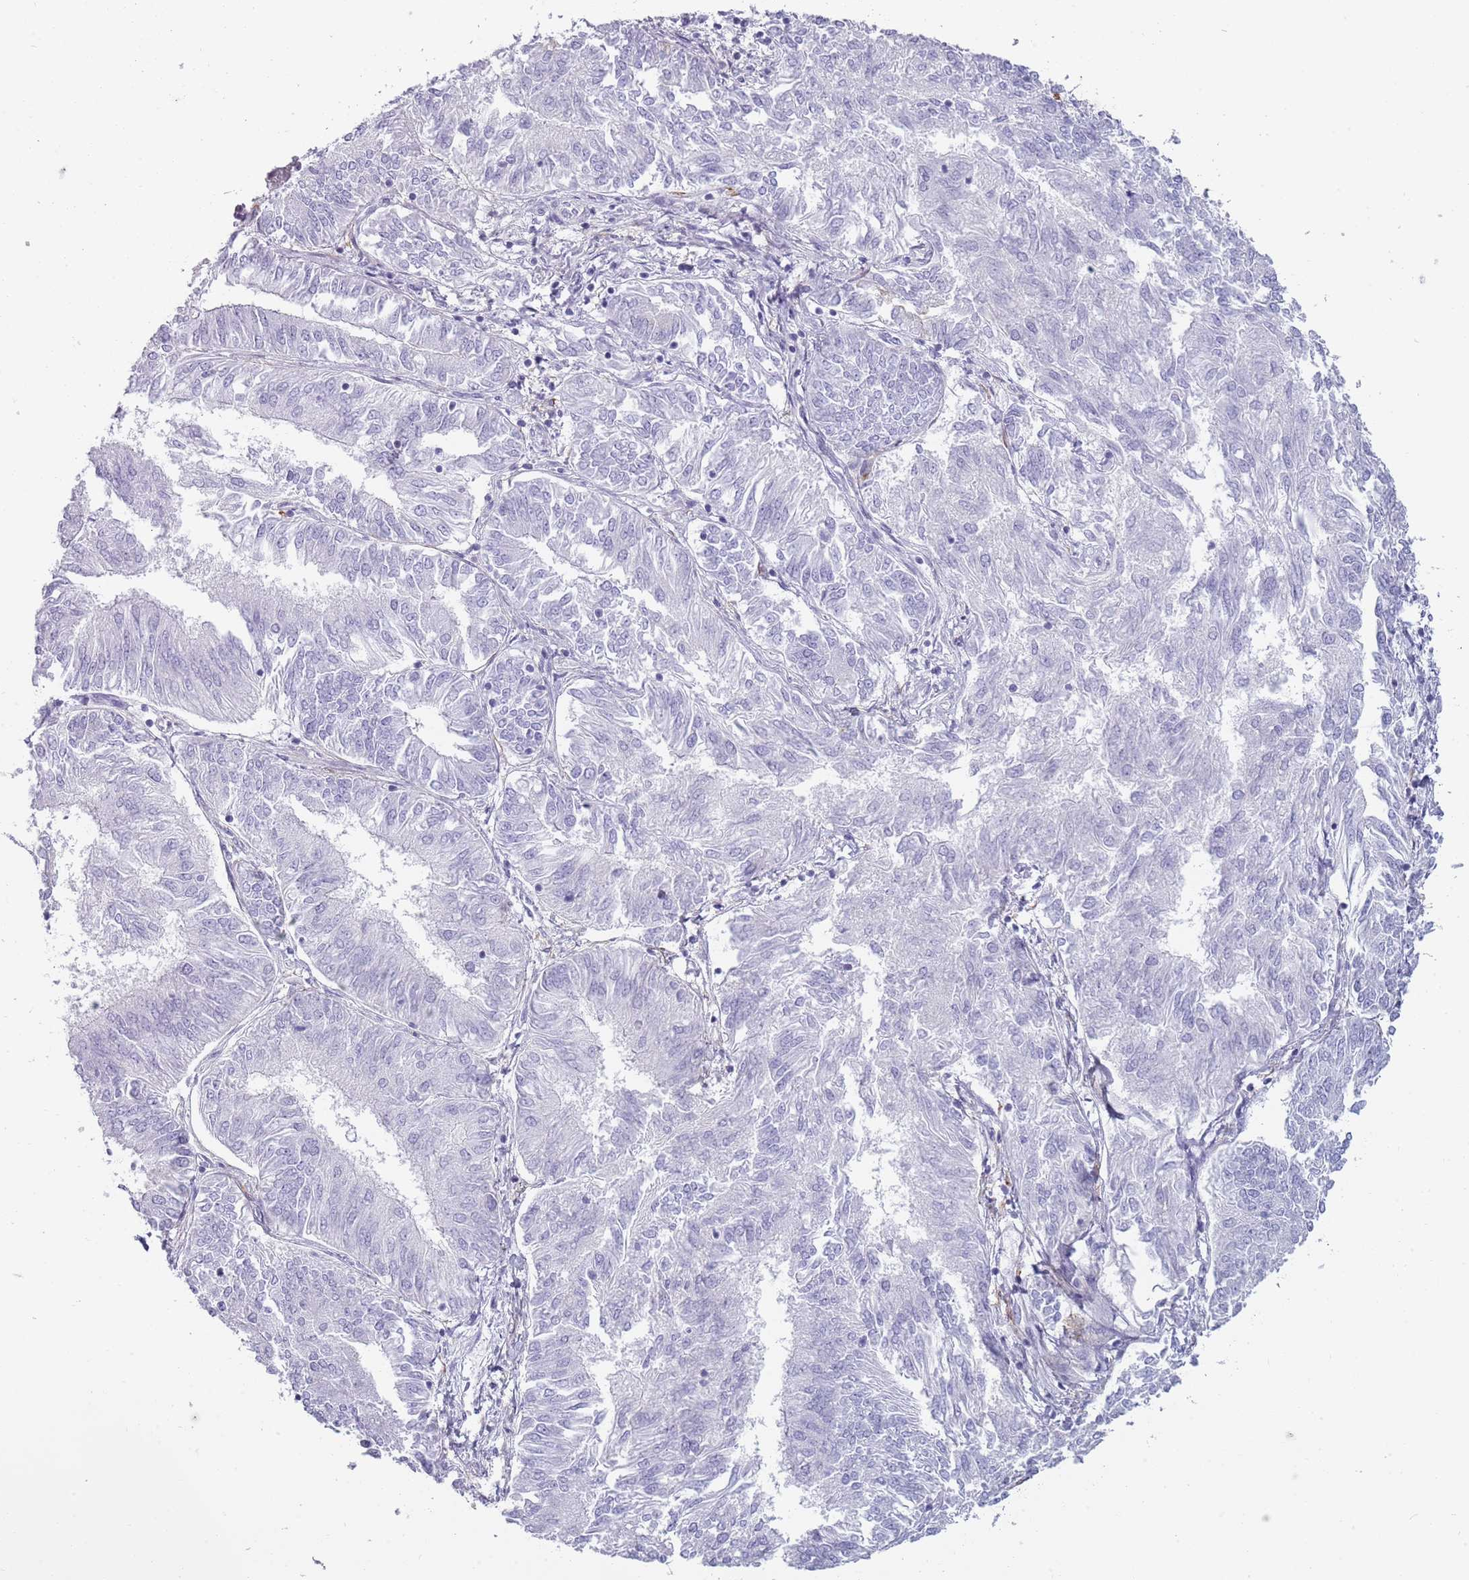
{"staining": {"intensity": "negative", "quantity": "none", "location": "none"}, "tissue": "endometrial cancer", "cell_type": "Tumor cells", "image_type": "cancer", "snomed": [{"axis": "morphology", "description": "Adenocarcinoma, NOS"}, {"axis": "topography", "description": "Endometrium"}], "caption": "Tumor cells are negative for brown protein staining in endometrial cancer. The staining is performed using DAB (3,3'-diaminobenzidine) brown chromogen with nuclei counter-stained in using hematoxylin.", "gene": "COLEC12", "patient": {"sex": "female", "age": 58}}